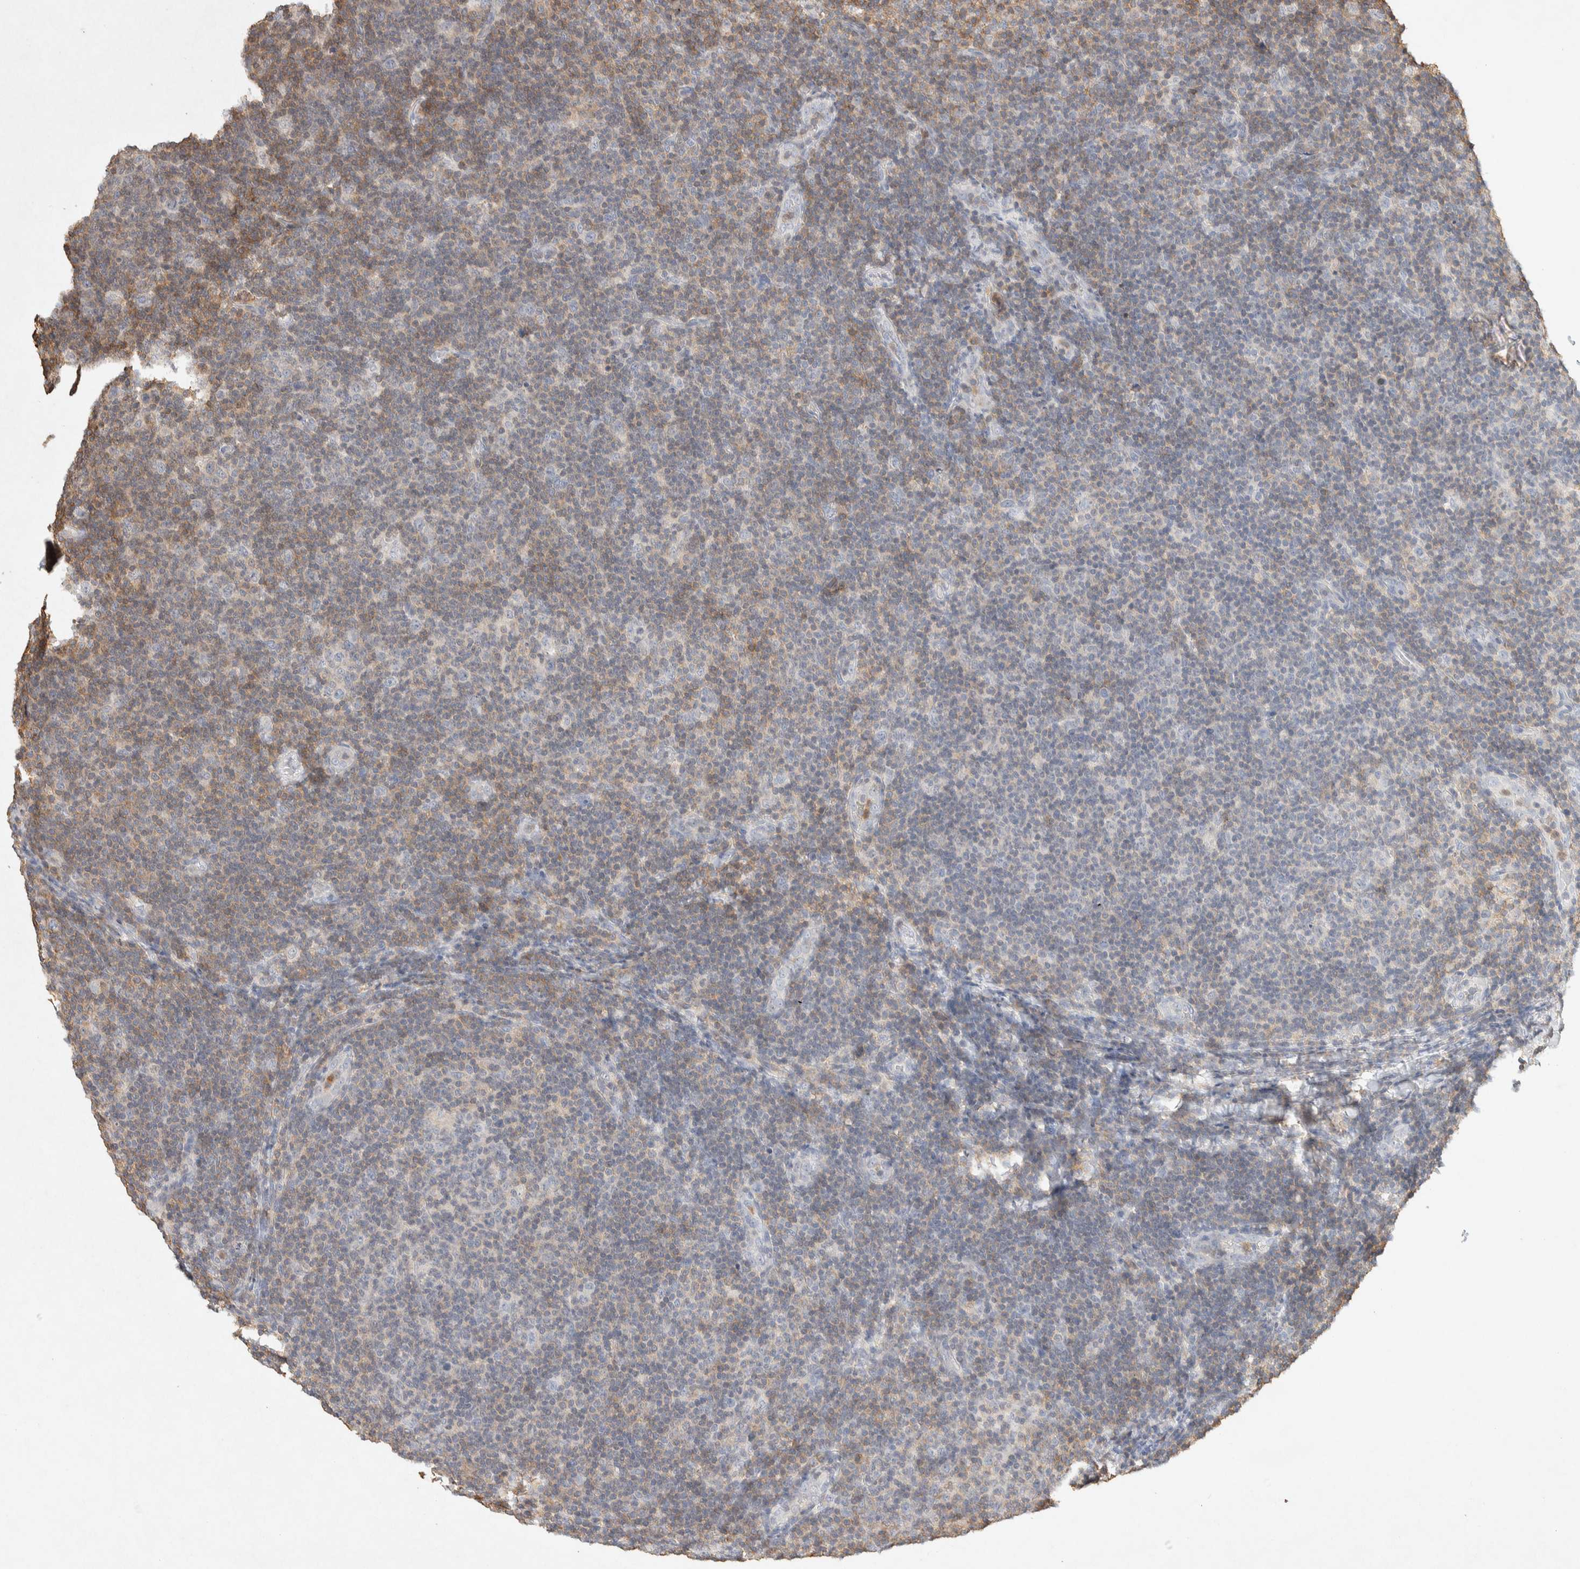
{"staining": {"intensity": "moderate", "quantity": "<25%", "location": "cytoplasmic/membranous"}, "tissue": "lymphoma", "cell_type": "Tumor cells", "image_type": "cancer", "snomed": [{"axis": "morphology", "description": "Malignant lymphoma, non-Hodgkin's type, Low grade"}, {"axis": "topography", "description": "Lymph node"}], "caption": "Tumor cells demonstrate moderate cytoplasmic/membranous staining in about <25% of cells in lymphoma.", "gene": "RAC2", "patient": {"sex": "male", "age": 83}}